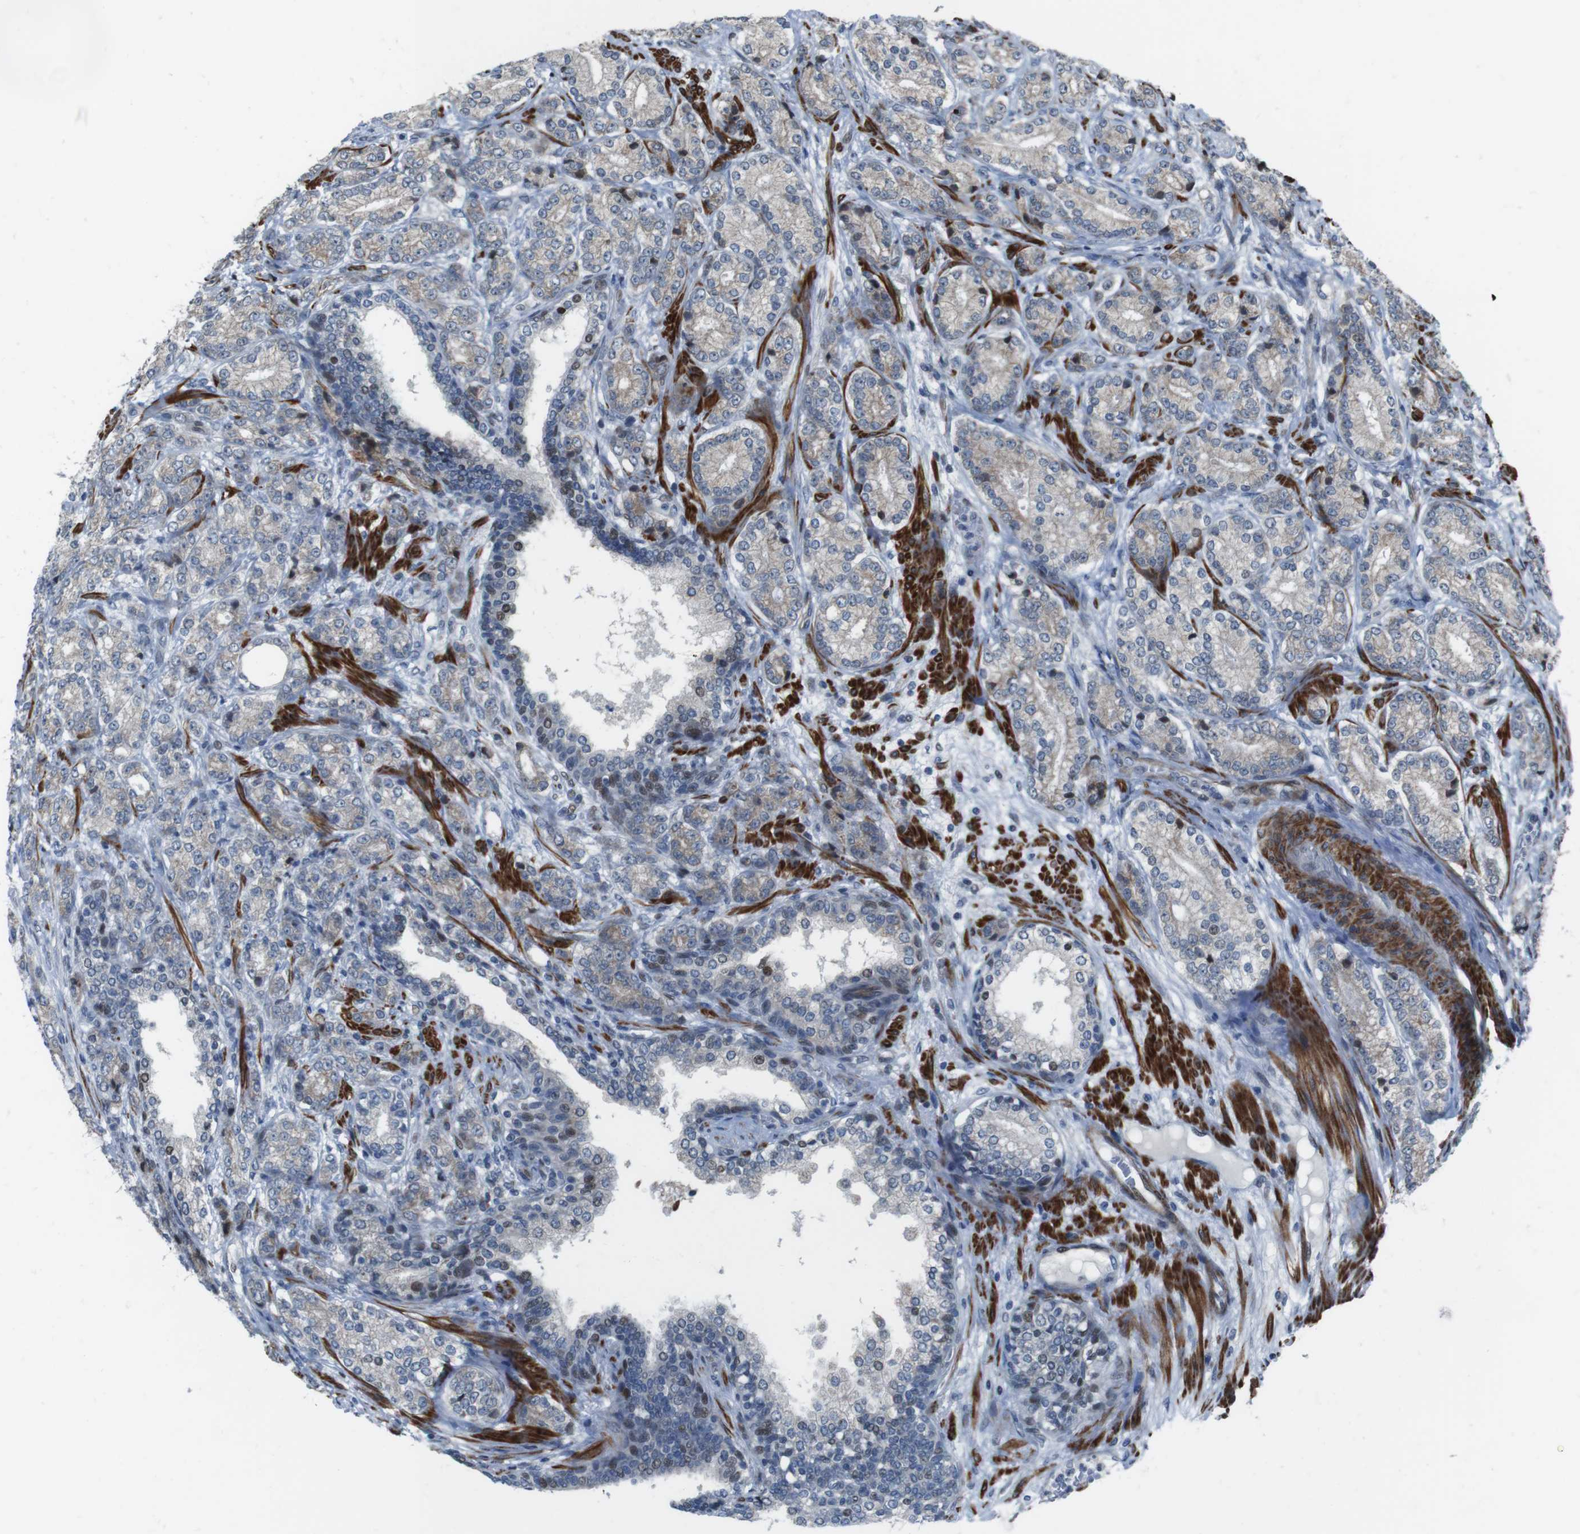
{"staining": {"intensity": "weak", "quantity": "25%-75%", "location": "cytoplasmic/membranous"}, "tissue": "prostate cancer", "cell_type": "Tumor cells", "image_type": "cancer", "snomed": [{"axis": "morphology", "description": "Adenocarcinoma, High grade"}, {"axis": "topography", "description": "Prostate"}], "caption": "Protein analysis of prostate cancer tissue reveals weak cytoplasmic/membranous staining in about 25%-75% of tumor cells.", "gene": "PBRM1", "patient": {"sex": "male", "age": 61}}